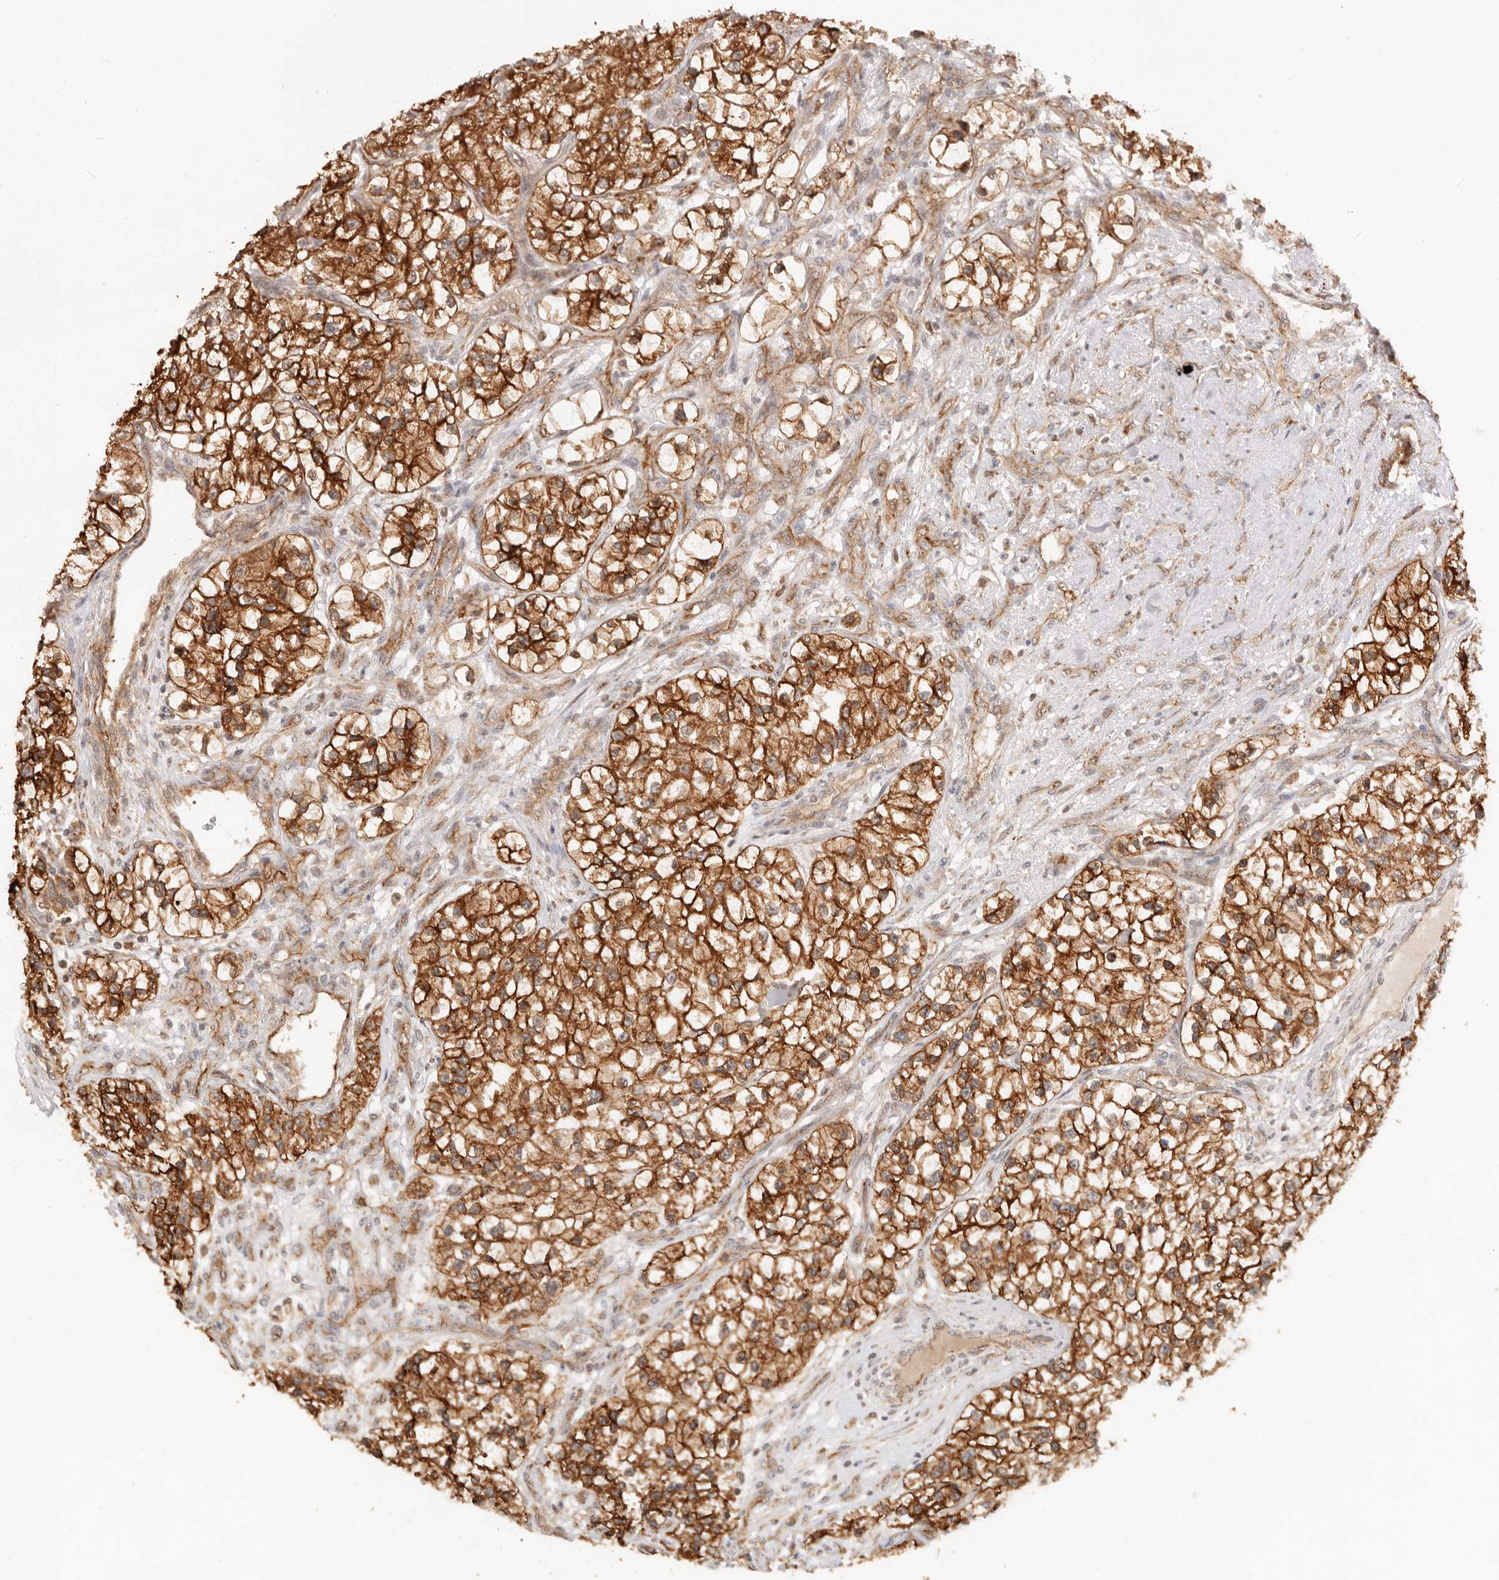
{"staining": {"intensity": "strong", "quantity": ">75%", "location": "cytoplasmic/membranous"}, "tissue": "renal cancer", "cell_type": "Tumor cells", "image_type": "cancer", "snomed": [{"axis": "morphology", "description": "Adenocarcinoma, NOS"}, {"axis": "topography", "description": "Kidney"}], "caption": "Protein expression analysis of renal cancer displays strong cytoplasmic/membranous positivity in about >75% of tumor cells.", "gene": "HEXD", "patient": {"sex": "female", "age": 57}}